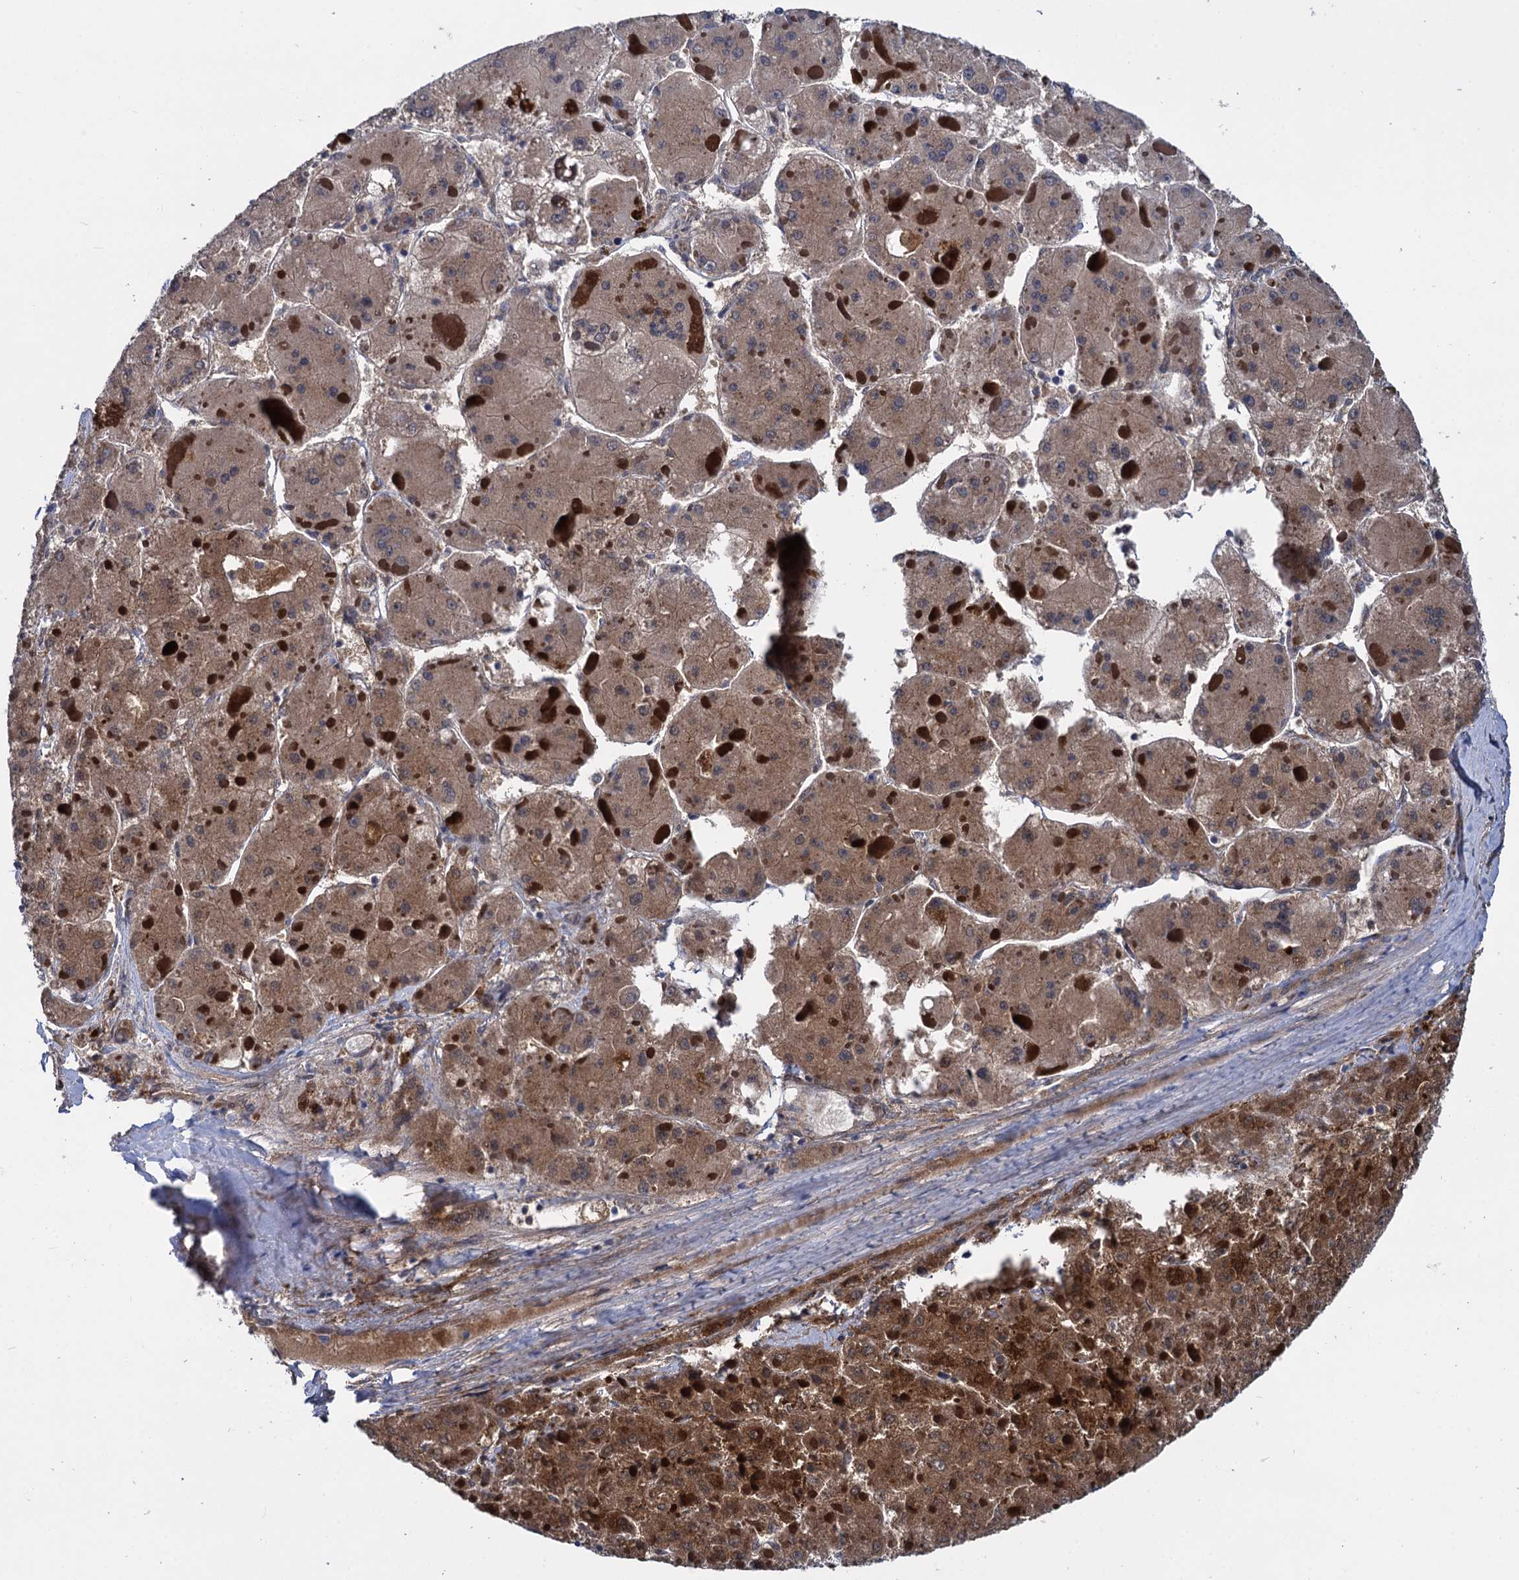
{"staining": {"intensity": "moderate", "quantity": ">75%", "location": "cytoplasmic/membranous"}, "tissue": "liver cancer", "cell_type": "Tumor cells", "image_type": "cancer", "snomed": [{"axis": "morphology", "description": "Carcinoma, Hepatocellular, NOS"}, {"axis": "topography", "description": "Liver"}], "caption": "There is medium levels of moderate cytoplasmic/membranous staining in tumor cells of liver hepatocellular carcinoma, as demonstrated by immunohistochemical staining (brown color).", "gene": "GSTM3", "patient": {"sex": "female", "age": 73}}